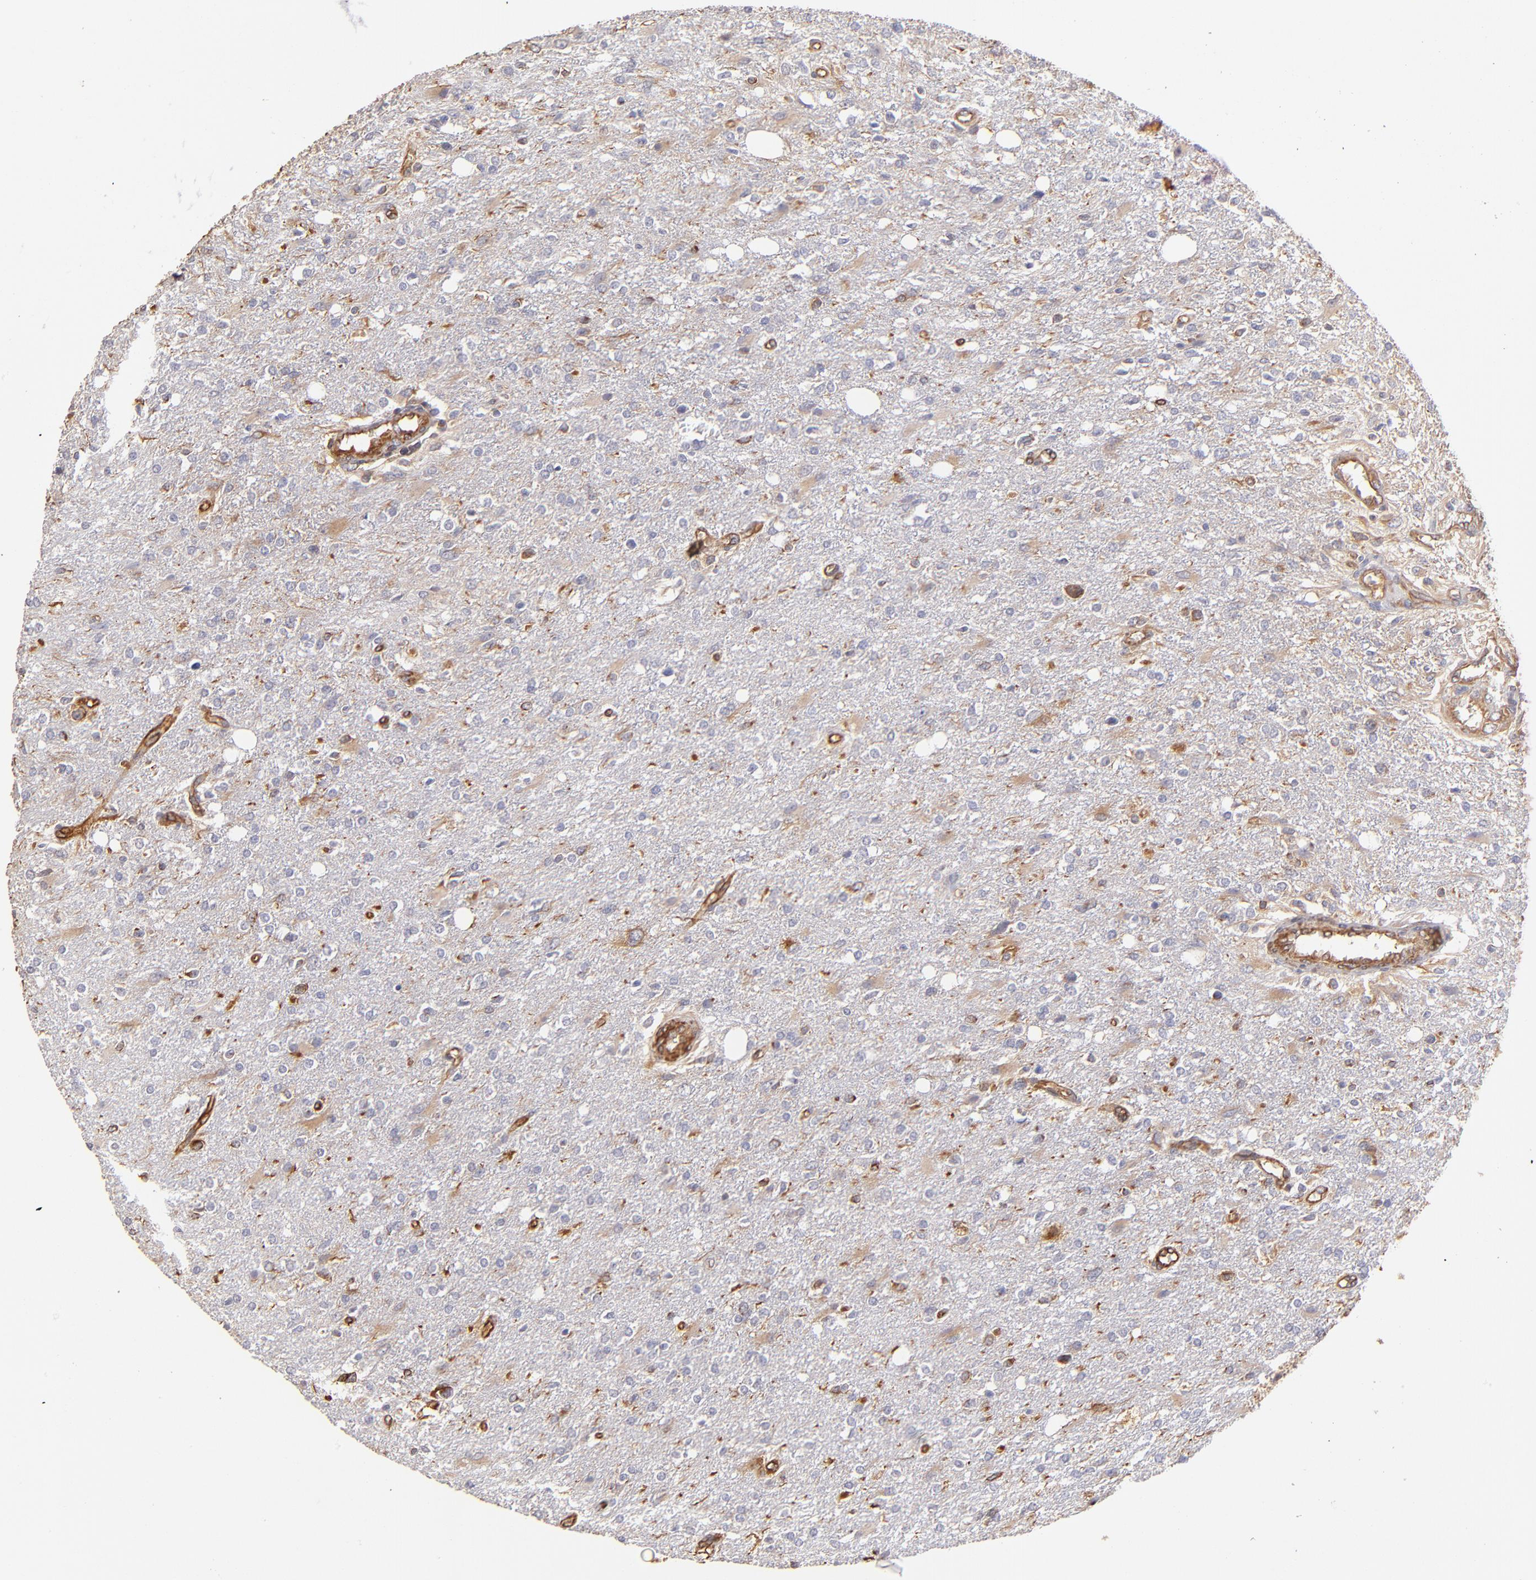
{"staining": {"intensity": "weak", "quantity": "<25%", "location": "cytoplasmic/membranous"}, "tissue": "glioma", "cell_type": "Tumor cells", "image_type": "cancer", "snomed": [{"axis": "morphology", "description": "Glioma, malignant, High grade"}, {"axis": "topography", "description": "Cerebral cortex"}], "caption": "Immunohistochemical staining of glioma shows no significant expression in tumor cells.", "gene": "ABCC1", "patient": {"sex": "male", "age": 76}}